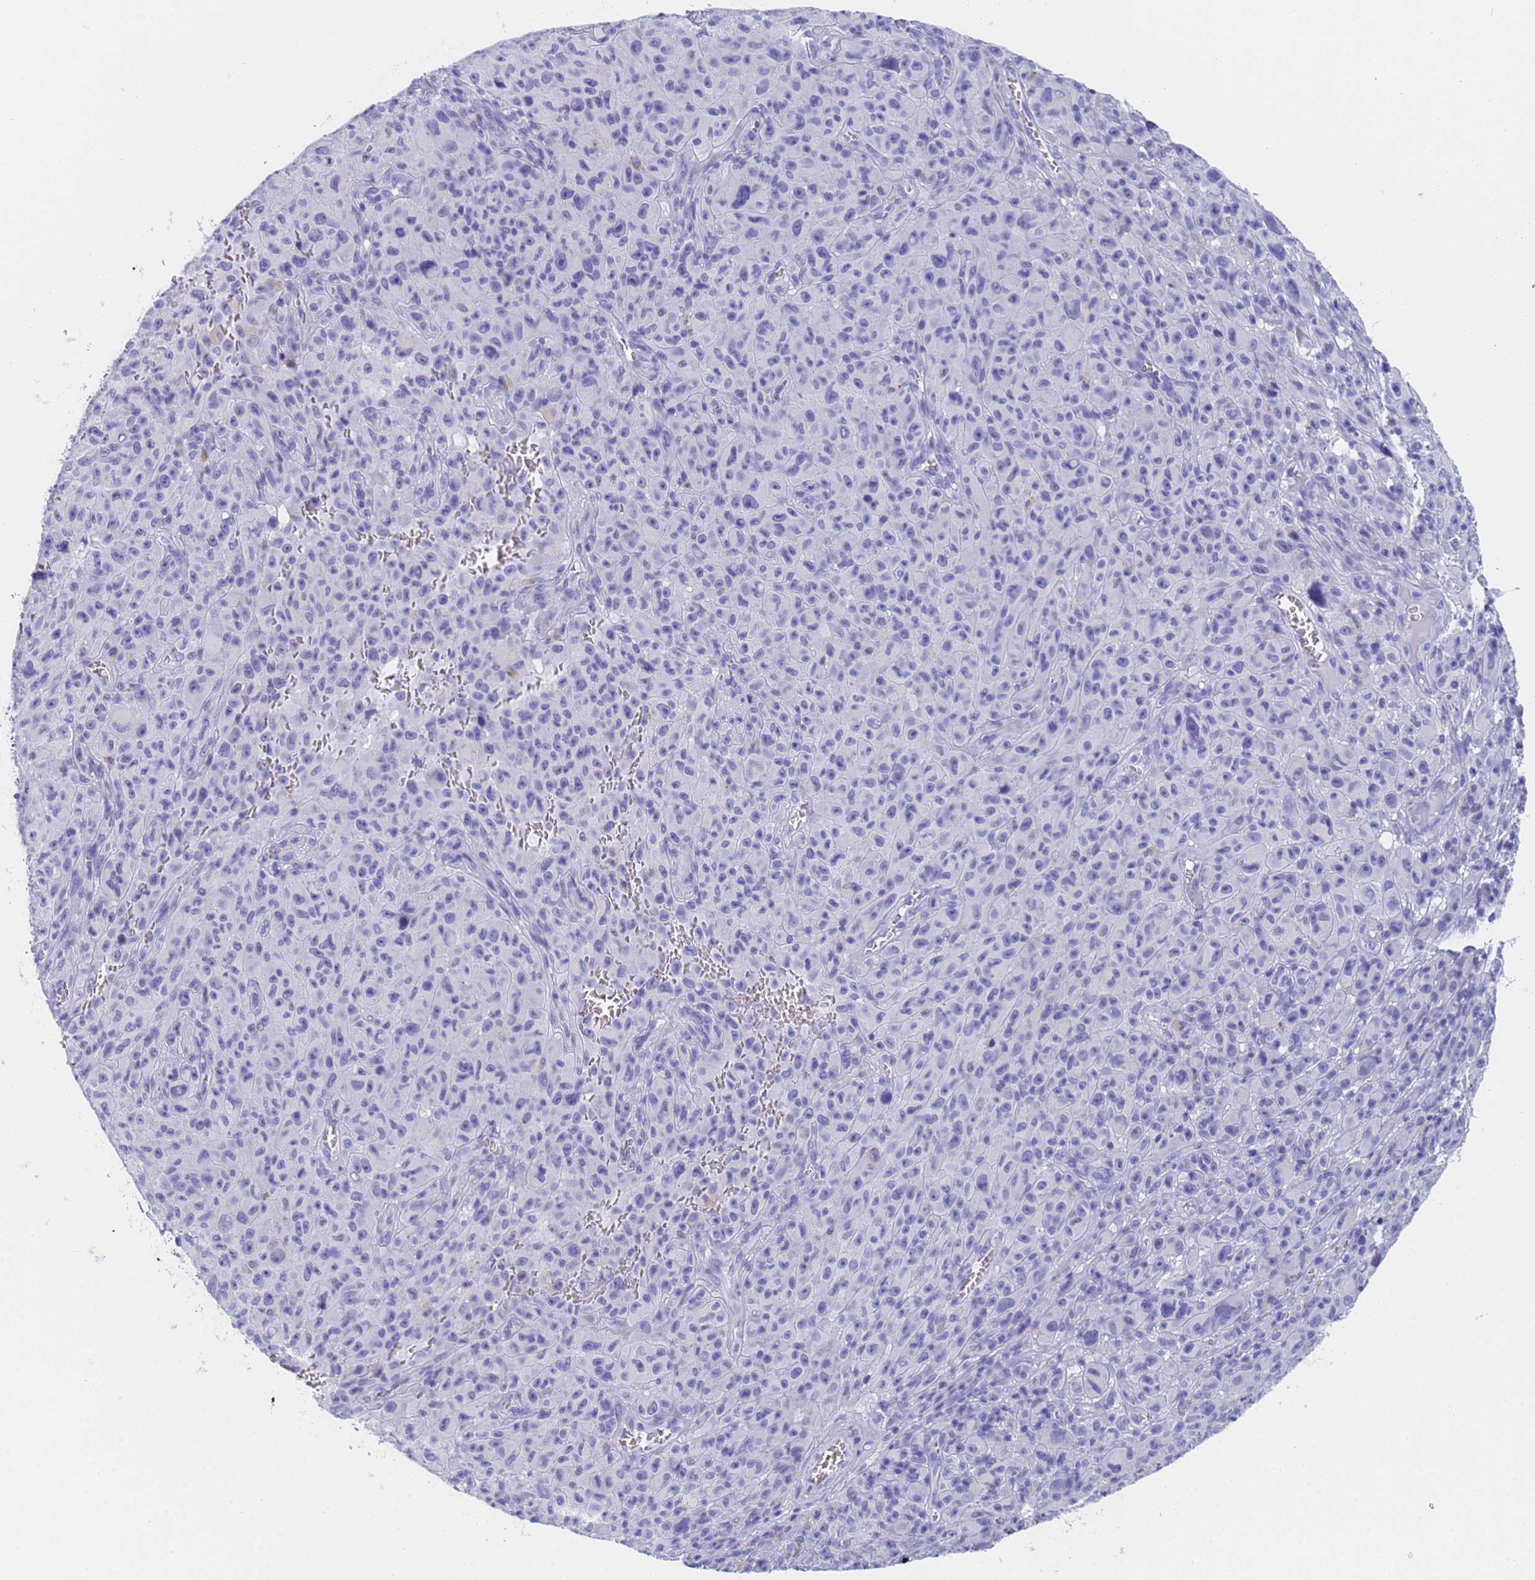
{"staining": {"intensity": "negative", "quantity": "none", "location": "none"}, "tissue": "melanoma", "cell_type": "Tumor cells", "image_type": "cancer", "snomed": [{"axis": "morphology", "description": "Malignant melanoma, NOS"}, {"axis": "topography", "description": "Skin"}], "caption": "DAB (3,3'-diaminobenzidine) immunohistochemical staining of human malignant melanoma shows no significant expression in tumor cells.", "gene": "STATH", "patient": {"sex": "female", "age": 82}}